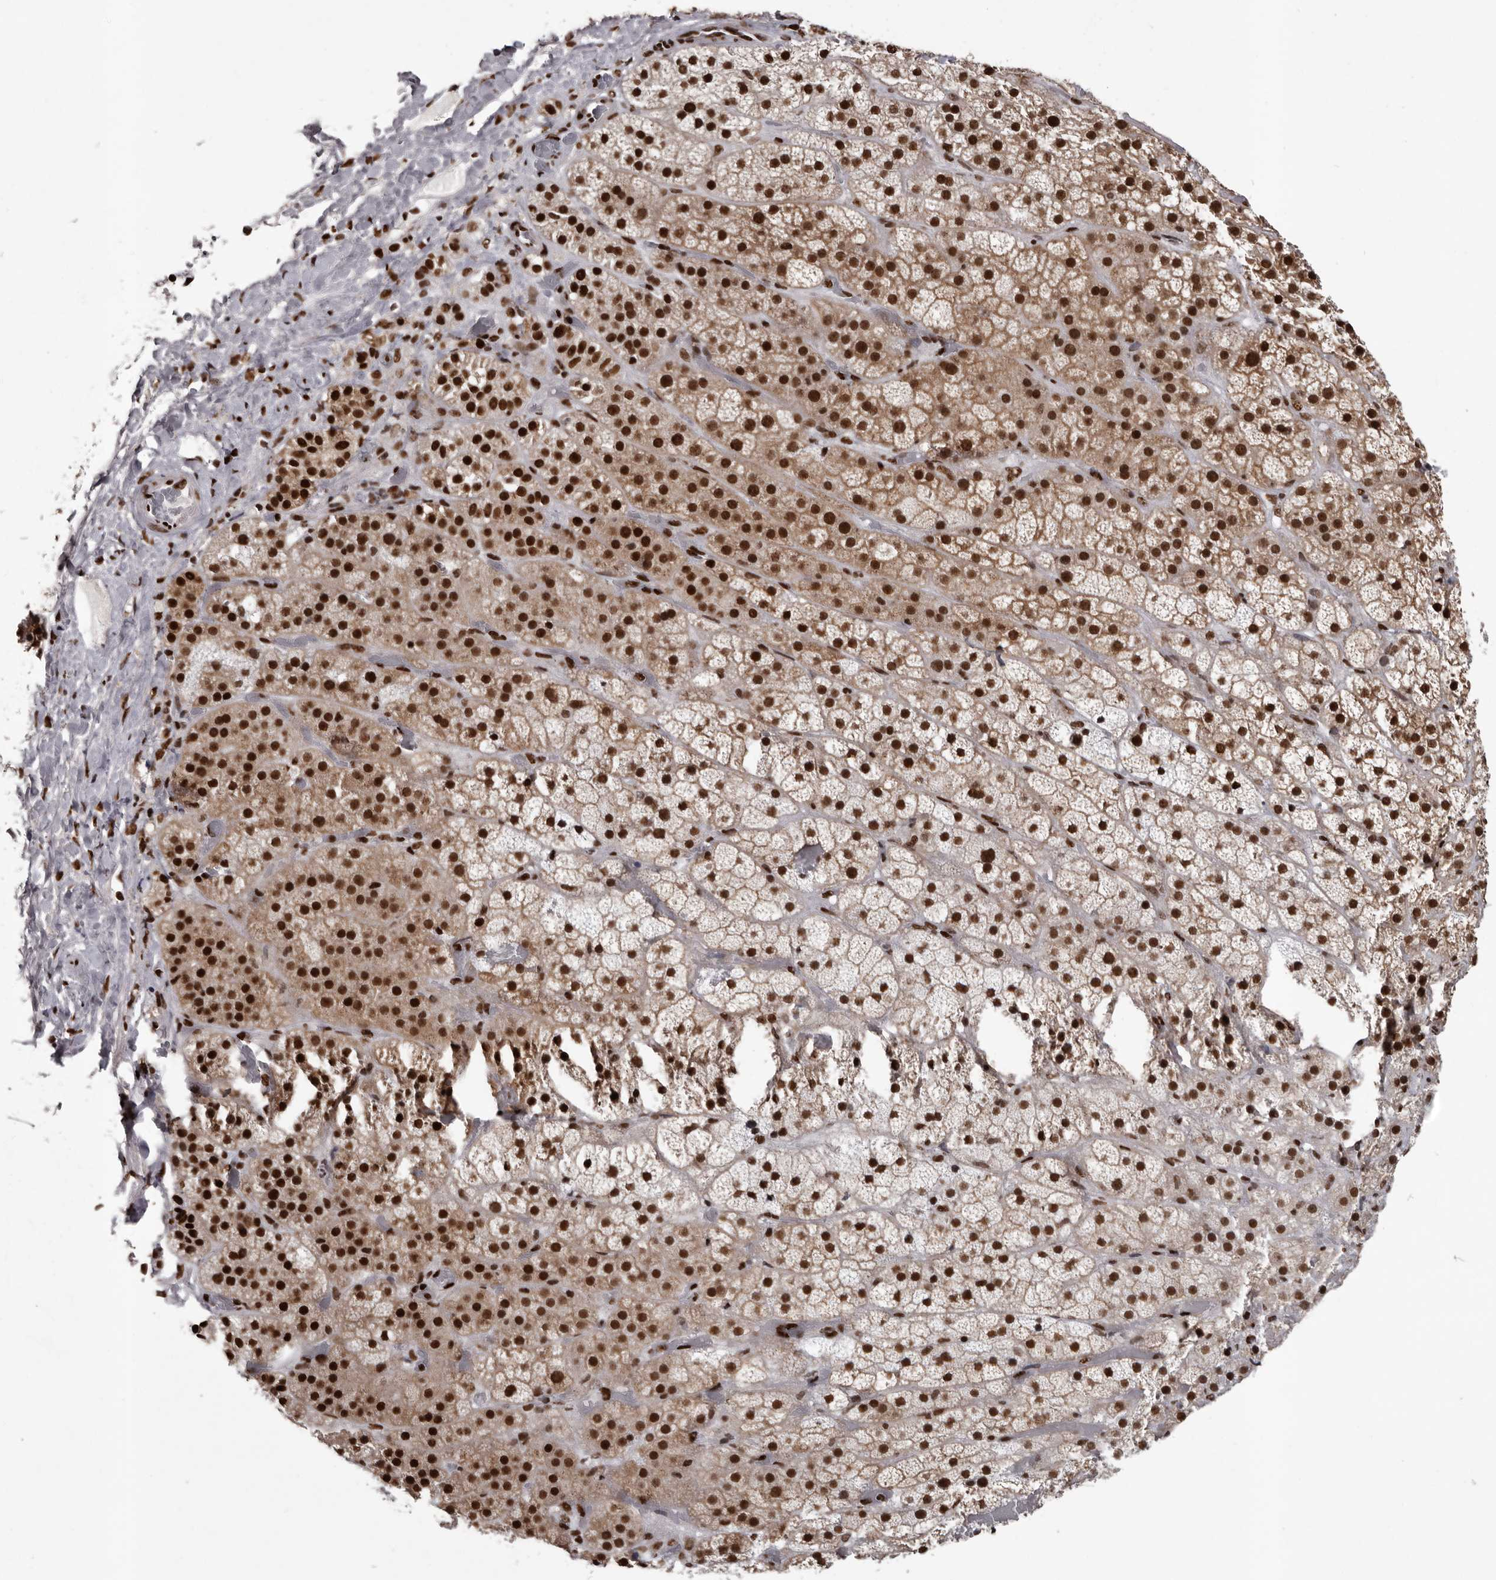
{"staining": {"intensity": "strong", "quantity": ">75%", "location": "nuclear"}, "tissue": "adrenal gland", "cell_type": "Glandular cells", "image_type": "normal", "snomed": [{"axis": "morphology", "description": "Normal tissue, NOS"}, {"axis": "topography", "description": "Adrenal gland"}], "caption": "The immunohistochemical stain labels strong nuclear expression in glandular cells of benign adrenal gland.", "gene": "NUMA1", "patient": {"sex": "male", "age": 57}}